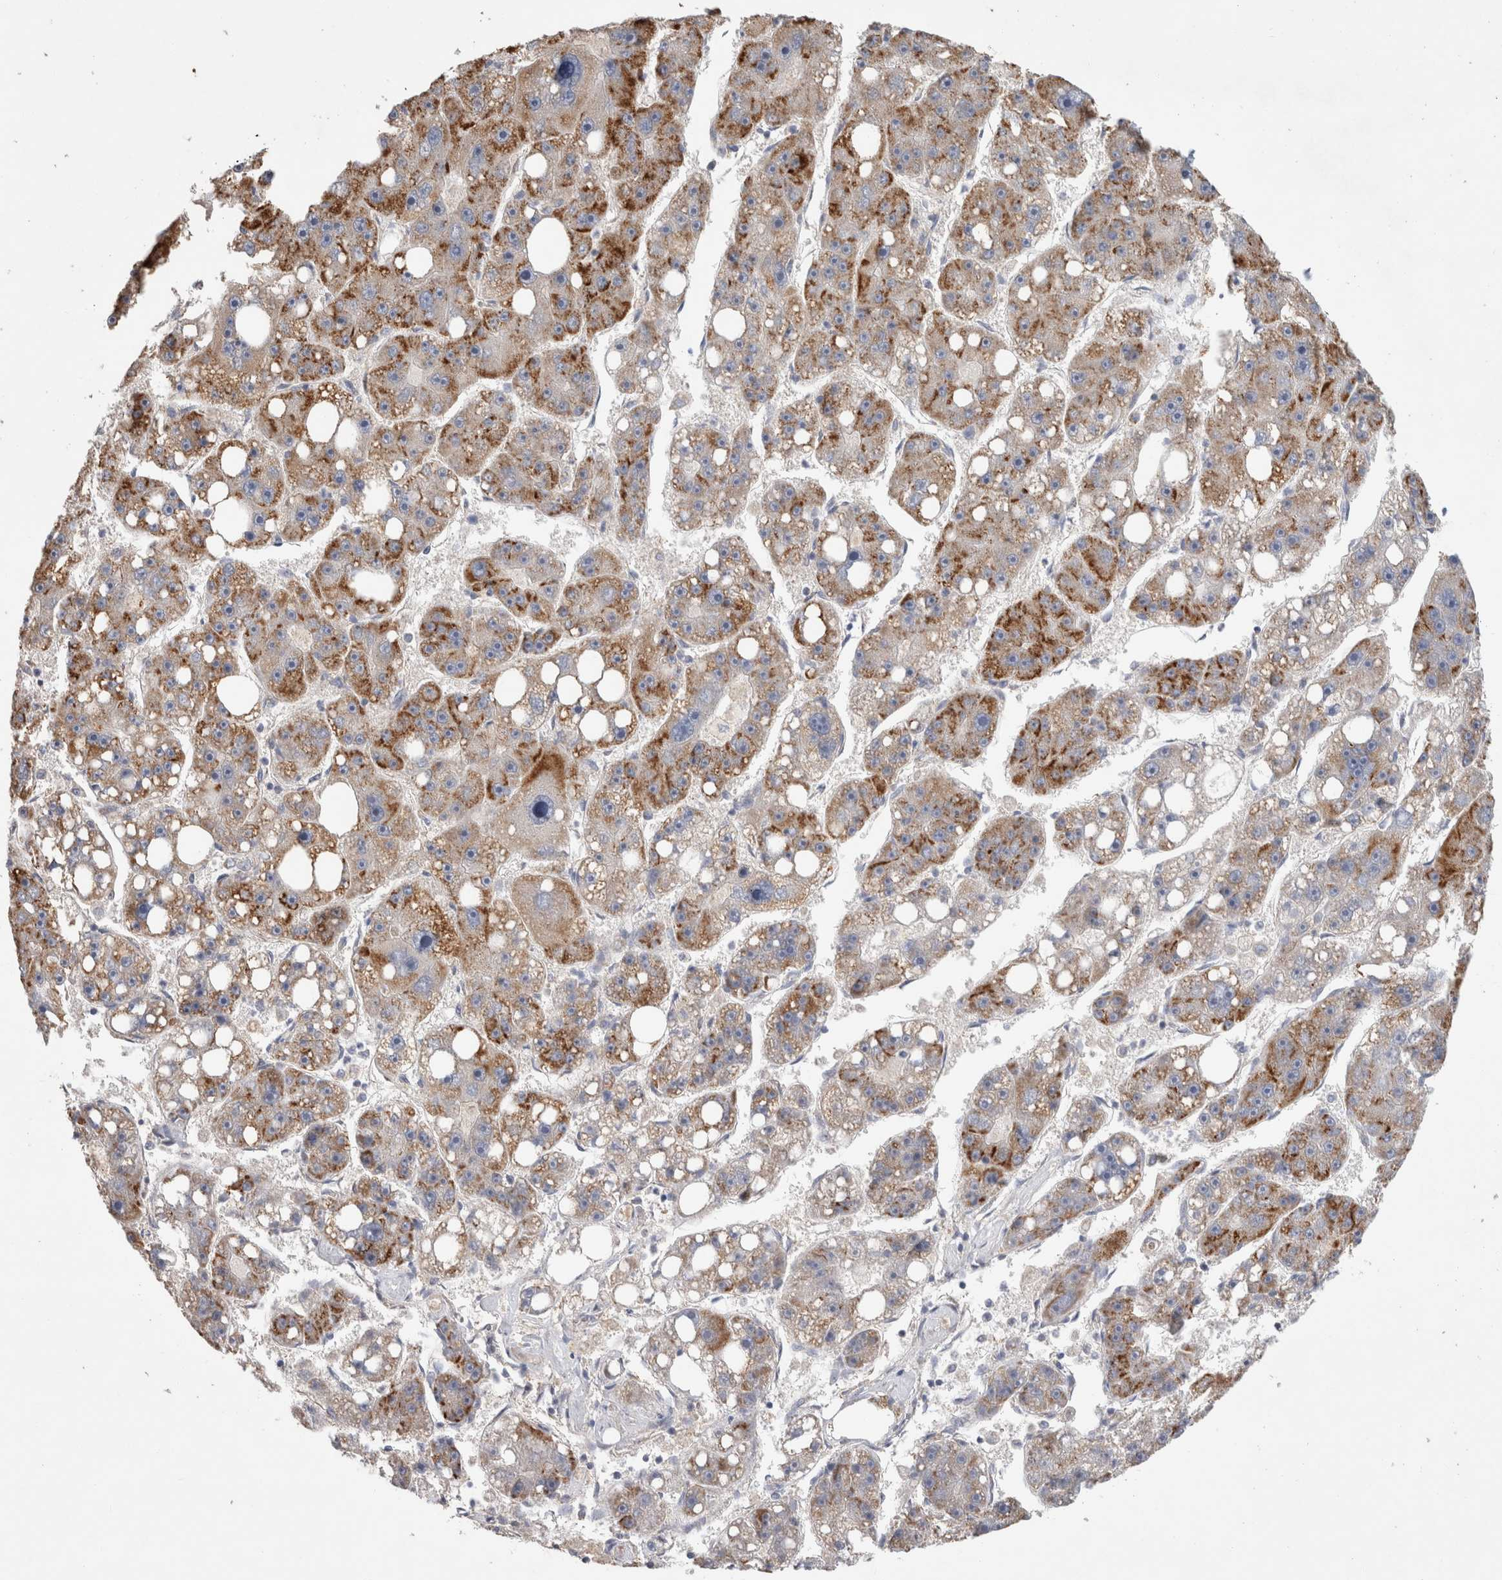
{"staining": {"intensity": "moderate", "quantity": ">75%", "location": "cytoplasmic/membranous"}, "tissue": "liver cancer", "cell_type": "Tumor cells", "image_type": "cancer", "snomed": [{"axis": "morphology", "description": "Carcinoma, Hepatocellular, NOS"}, {"axis": "topography", "description": "Liver"}], "caption": "IHC staining of liver cancer (hepatocellular carcinoma), which exhibits medium levels of moderate cytoplasmic/membranous expression in approximately >75% of tumor cells indicating moderate cytoplasmic/membranous protein staining. The staining was performed using DAB (3,3'-diaminobenzidine) (brown) for protein detection and nuclei were counterstained in hematoxylin (blue).", "gene": "IARS2", "patient": {"sex": "female", "age": 61}}